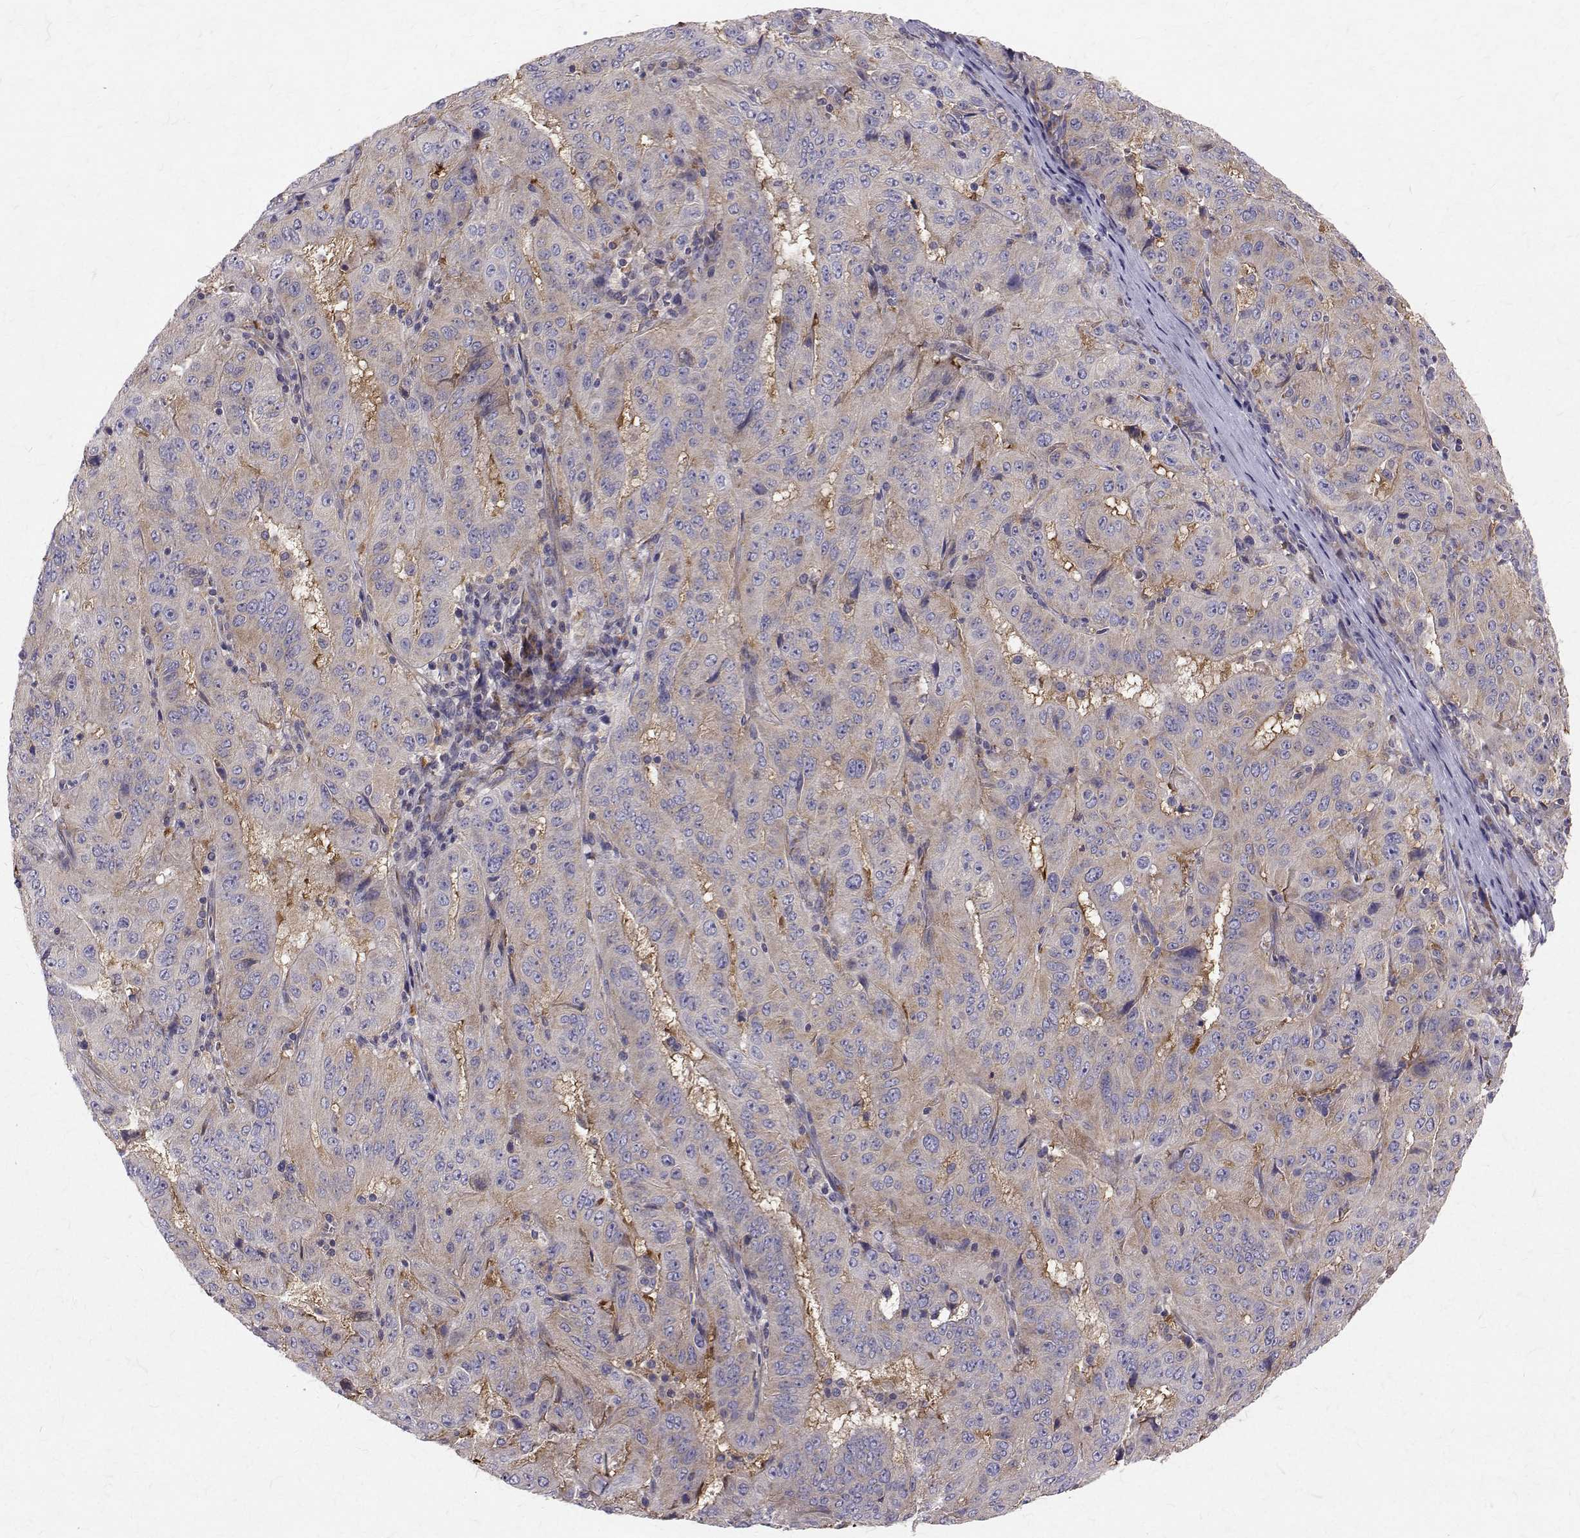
{"staining": {"intensity": "negative", "quantity": "none", "location": "none"}, "tissue": "pancreatic cancer", "cell_type": "Tumor cells", "image_type": "cancer", "snomed": [{"axis": "morphology", "description": "Adenocarcinoma, NOS"}, {"axis": "topography", "description": "Pancreas"}], "caption": "Immunohistochemistry (IHC) of human pancreatic cancer (adenocarcinoma) exhibits no positivity in tumor cells. (DAB (3,3'-diaminobenzidine) immunohistochemistry (IHC), high magnification).", "gene": "ARFGAP1", "patient": {"sex": "male", "age": 63}}